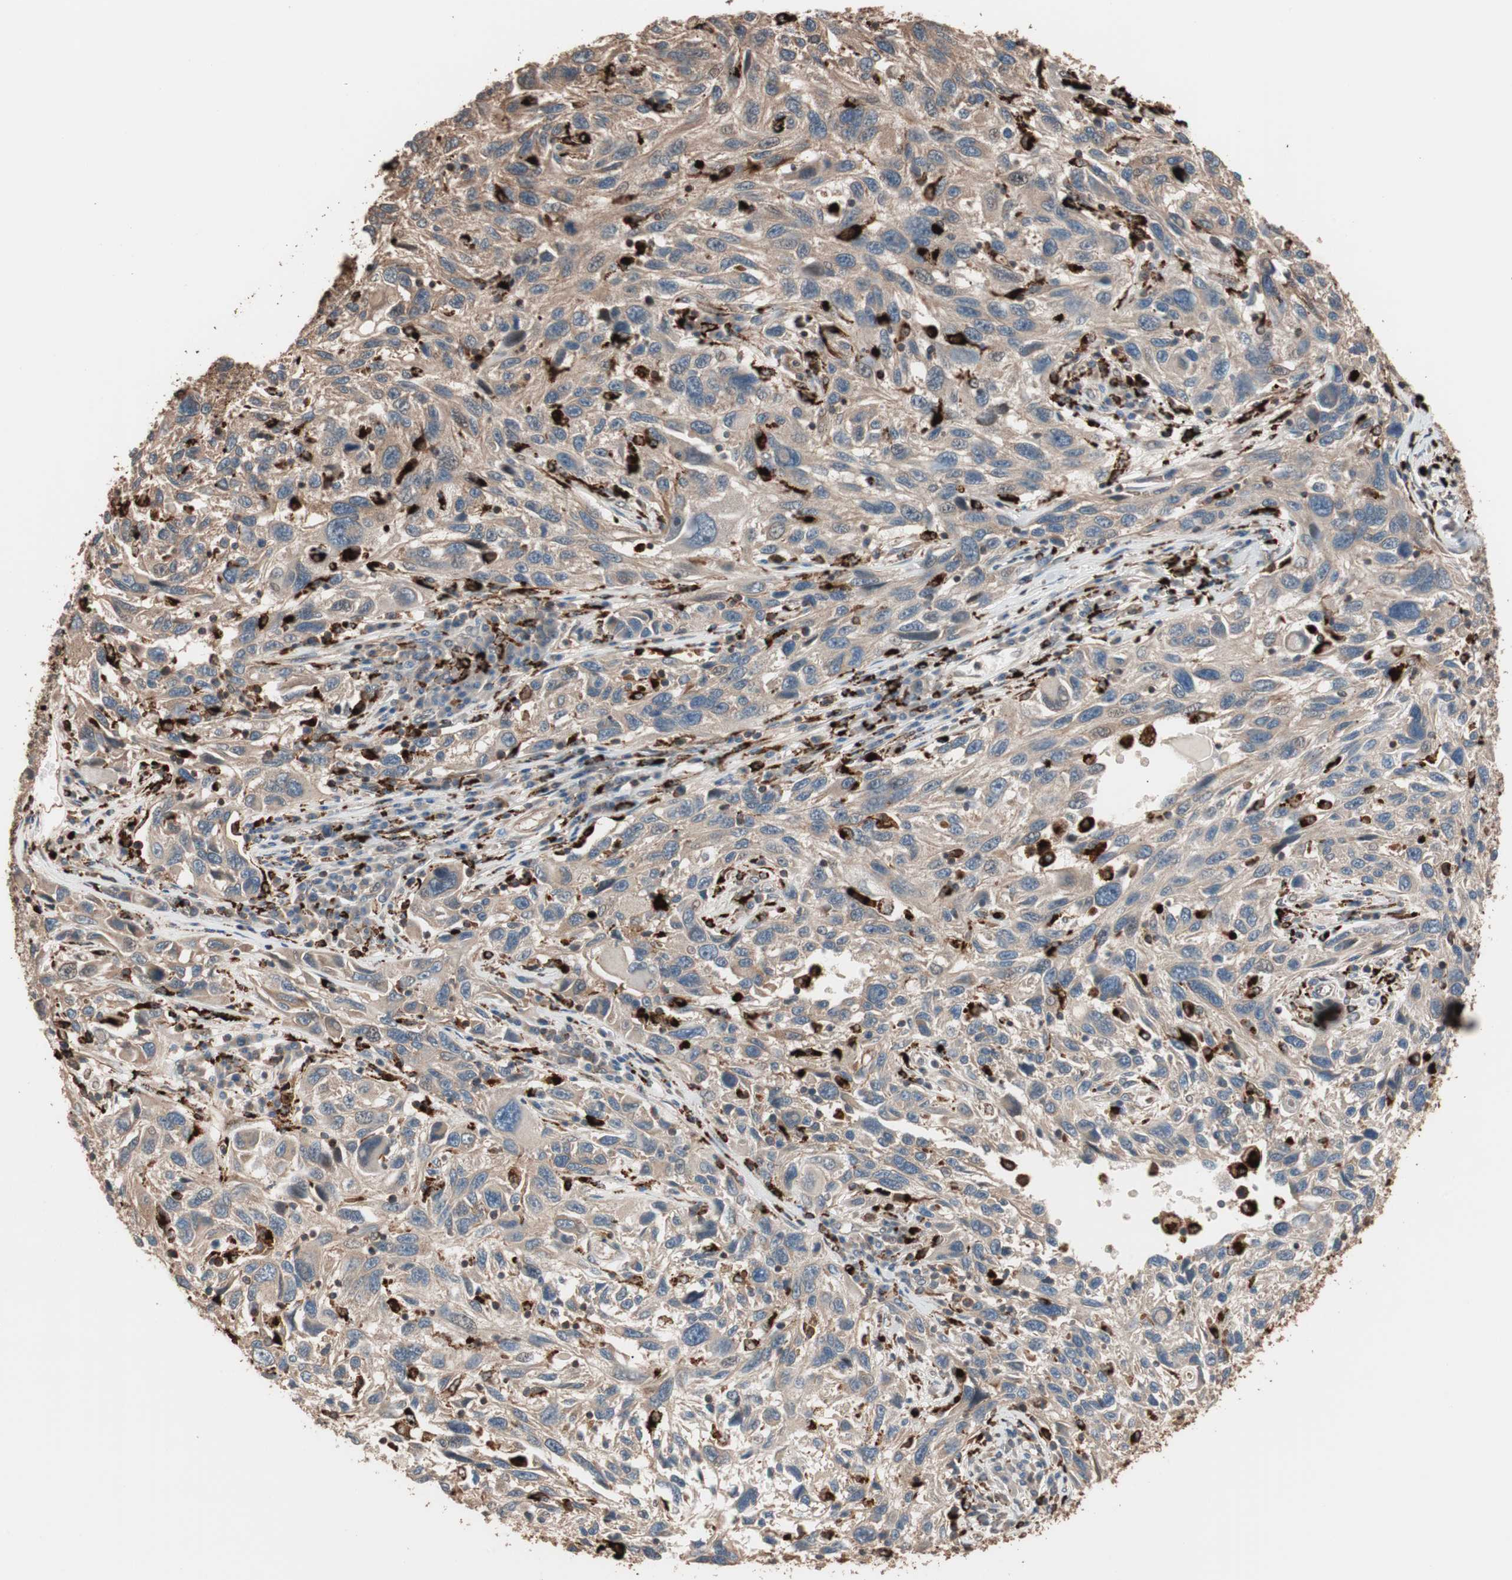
{"staining": {"intensity": "moderate", "quantity": ">75%", "location": "cytoplasmic/membranous"}, "tissue": "melanoma", "cell_type": "Tumor cells", "image_type": "cancer", "snomed": [{"axis": "morphology", "description": "Malignant melanoma, NOS"}, {"axis": "topography", "description": "Skin"}], "caption": "High-power microscopy captured an immunohistochemistry (IHC) image of melanoma, revealing moderate cytoplasmic/membranous expression in about >75% of tumor cells.", "gene": "CCT3", "patient": {"sex": "male", "age": 53}}